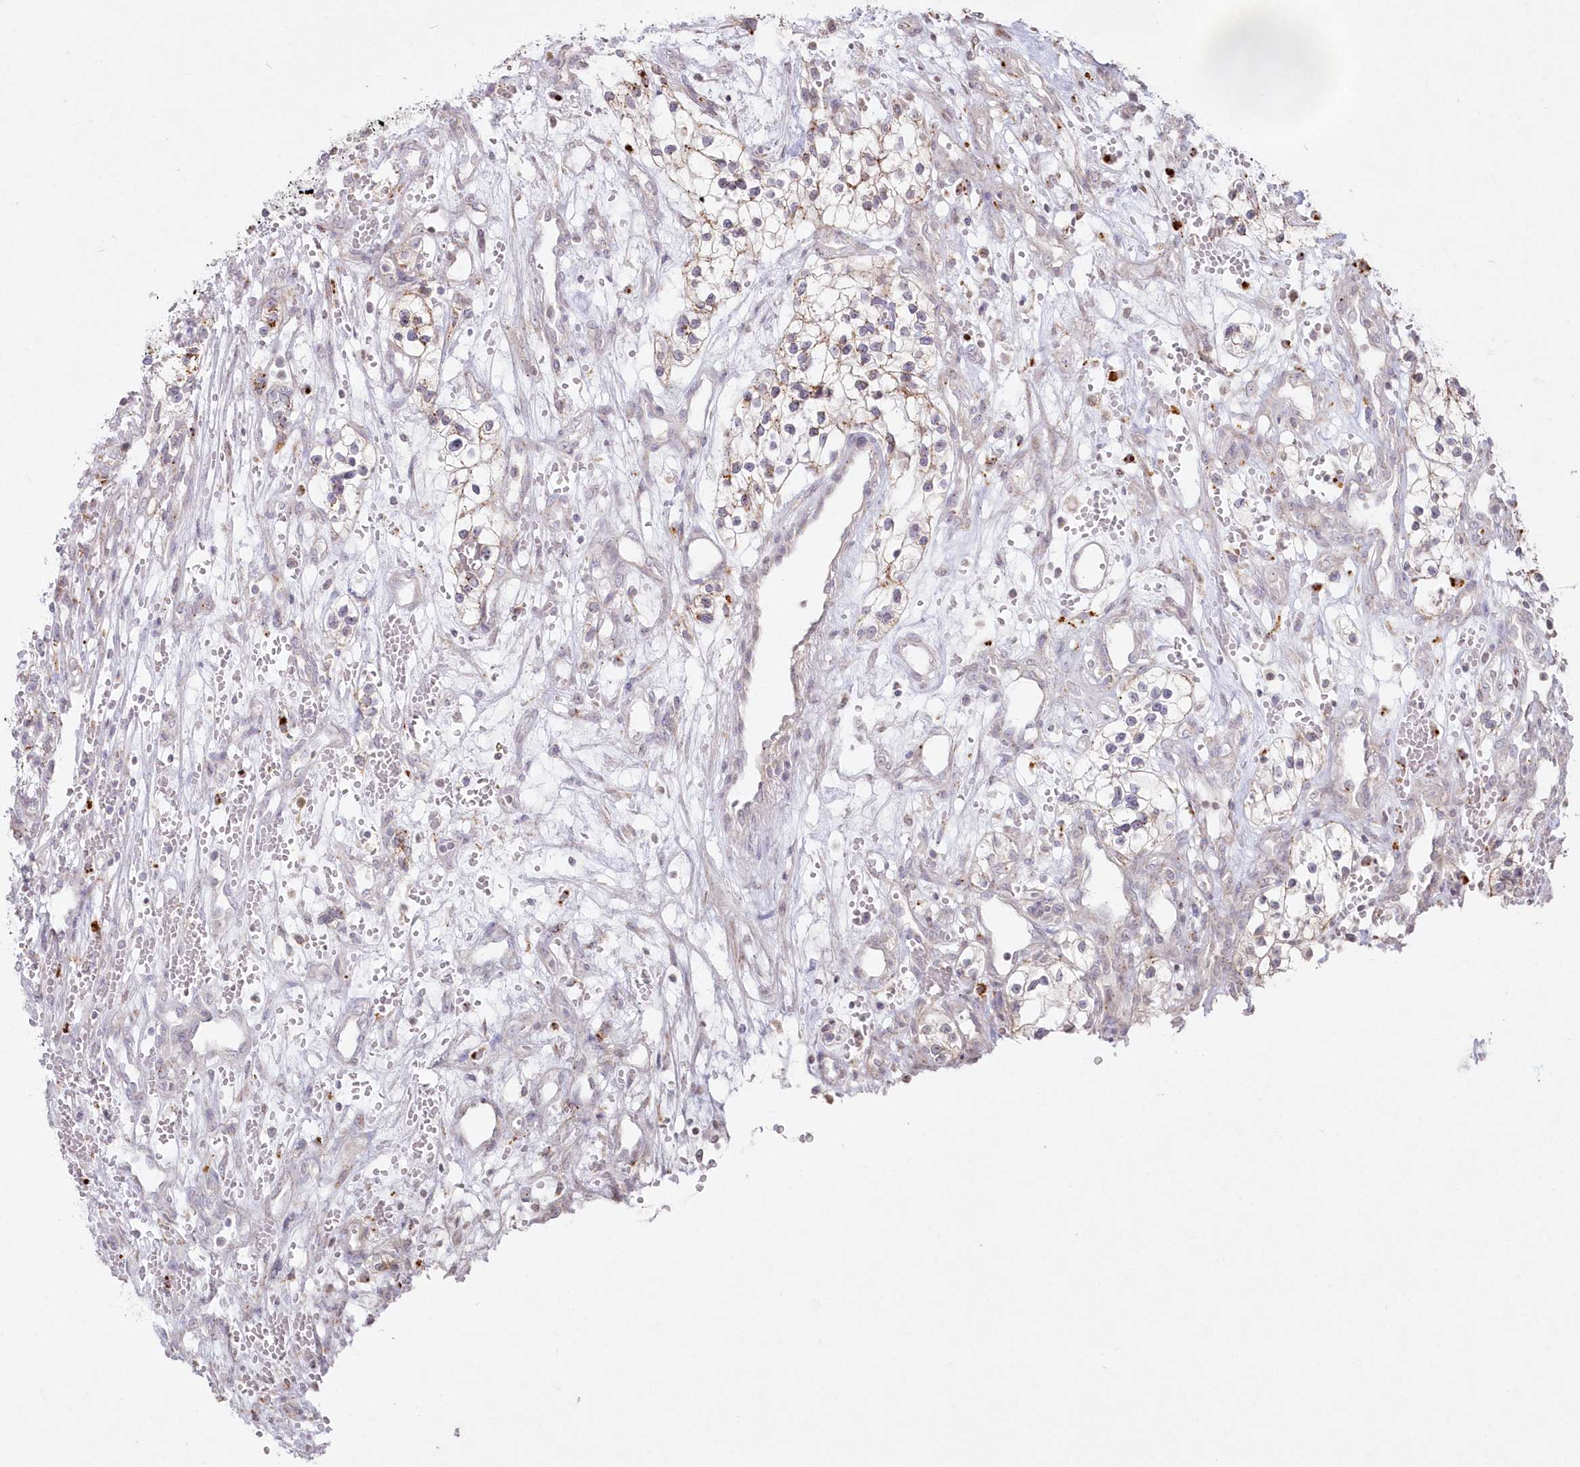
{"staining": {"intensity": "weak", "quantity": "<25%", "location": "cytoplasmic/membranous"}, "tissue": "renal cancer", "cell_type": "Tumor cells", "image_type": "cancer", "snomed": [{"axis": "morphology", "description": "Adenocarcinoma, NOS"}, {"axis": "topography", "description": "Kidney"}], "caption": "High power microscopy photomicrograph of an immunohistochemistry (IHC) photomicrograph of renal cancer (adenocarcinoma), revealing no significant positivity in tumor cells.", "gene": "ARSB", "patient": {"sex": "female", "age": 57}}